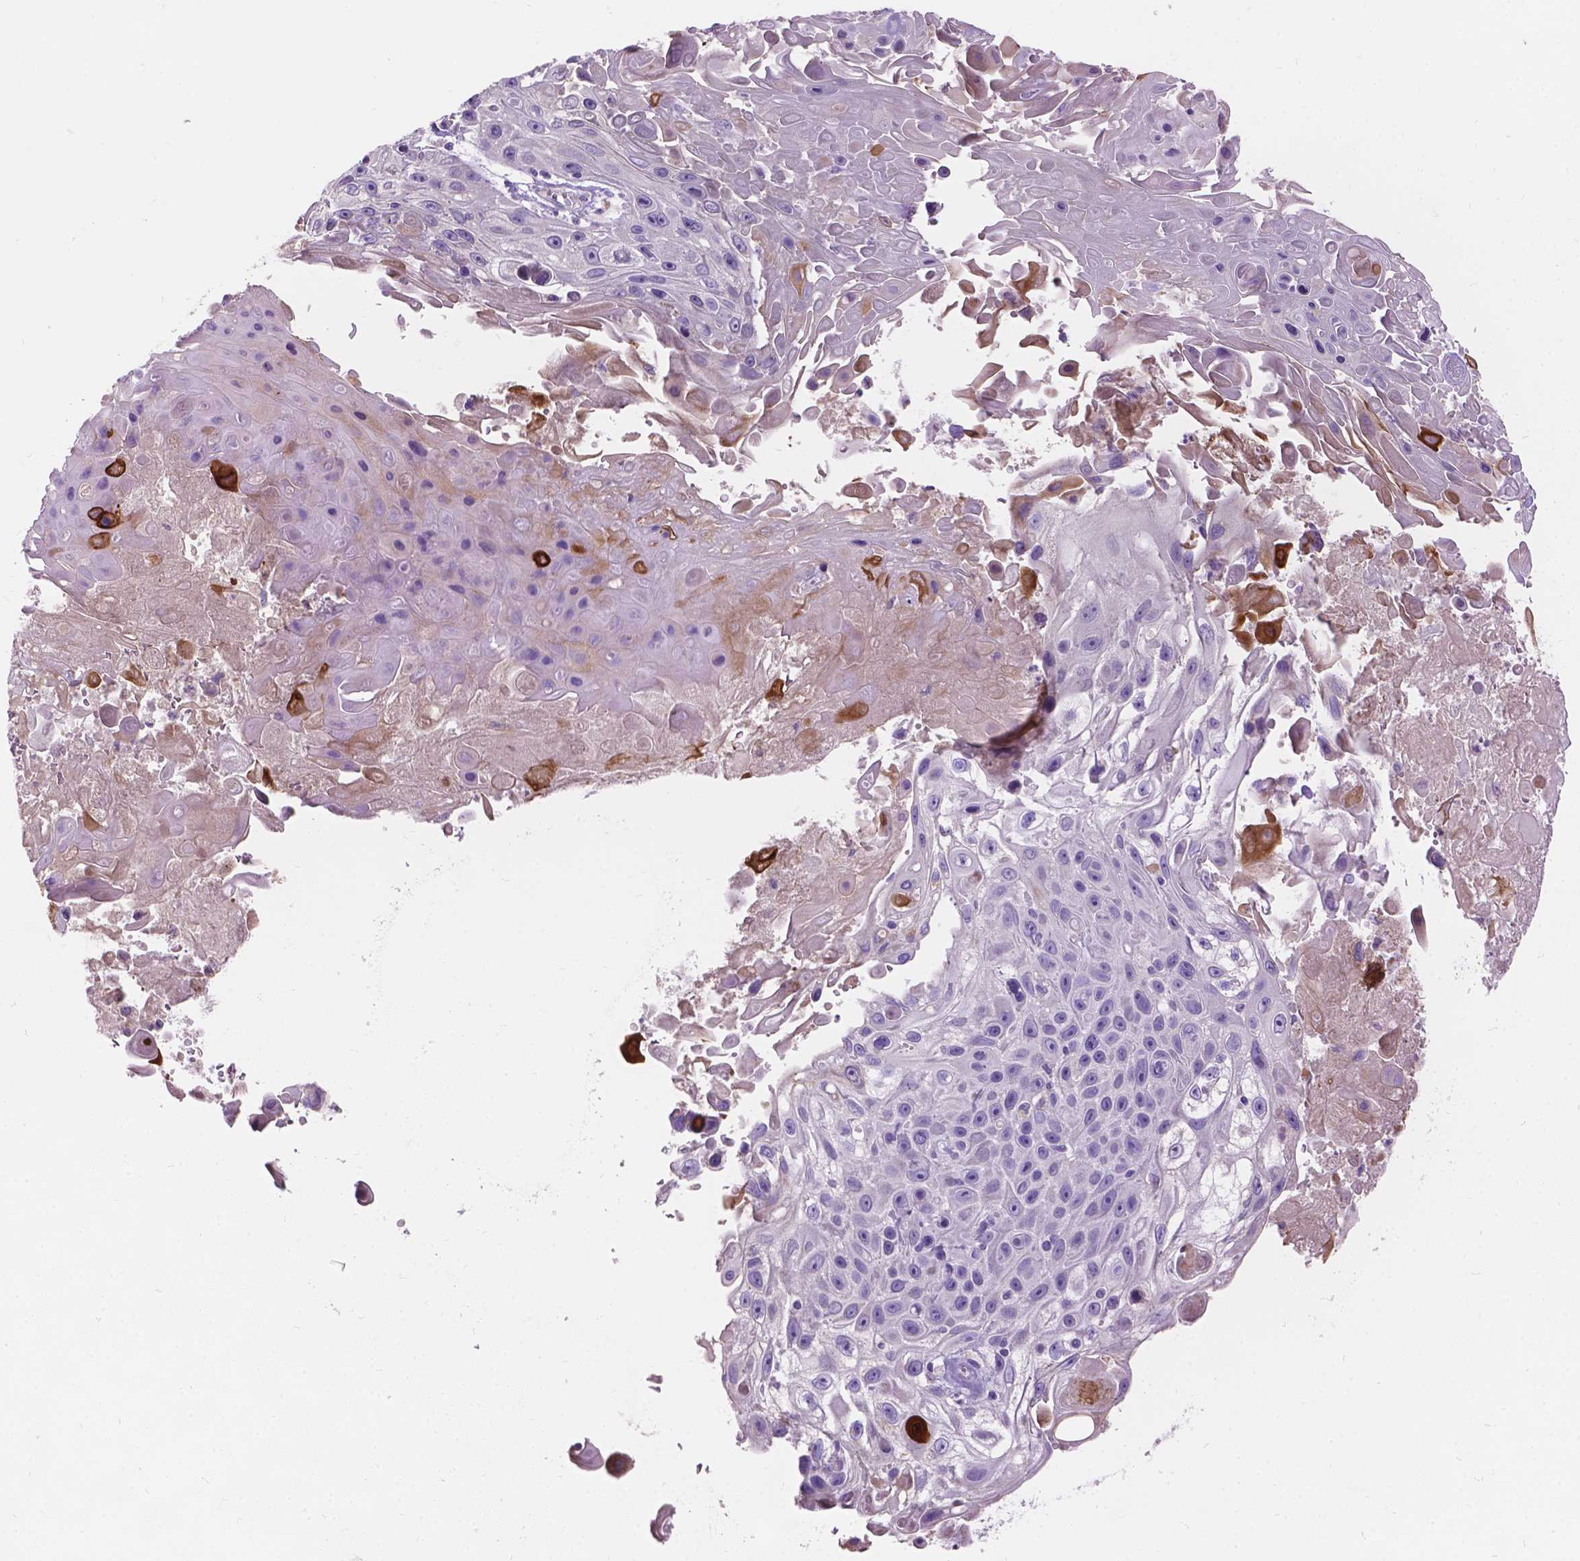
{"staining": {"intensity": "negative", "quantity": "none", "location": "none"}, "tissue": "skin cancer", "cell_type": "Tumor cells", "image_type": "cancer", "snomed": [{"axis": "morphology", "description": "Squamous cell carcinoma, NOS"}, {"axis": "topography", "description": "Skin"}], "caption": "The micrograph shows no staining of tumor cells in skin squamous cell carcinoma.", "gene": "NOXO1", "patient": {"sex": "male", "age": 82}}